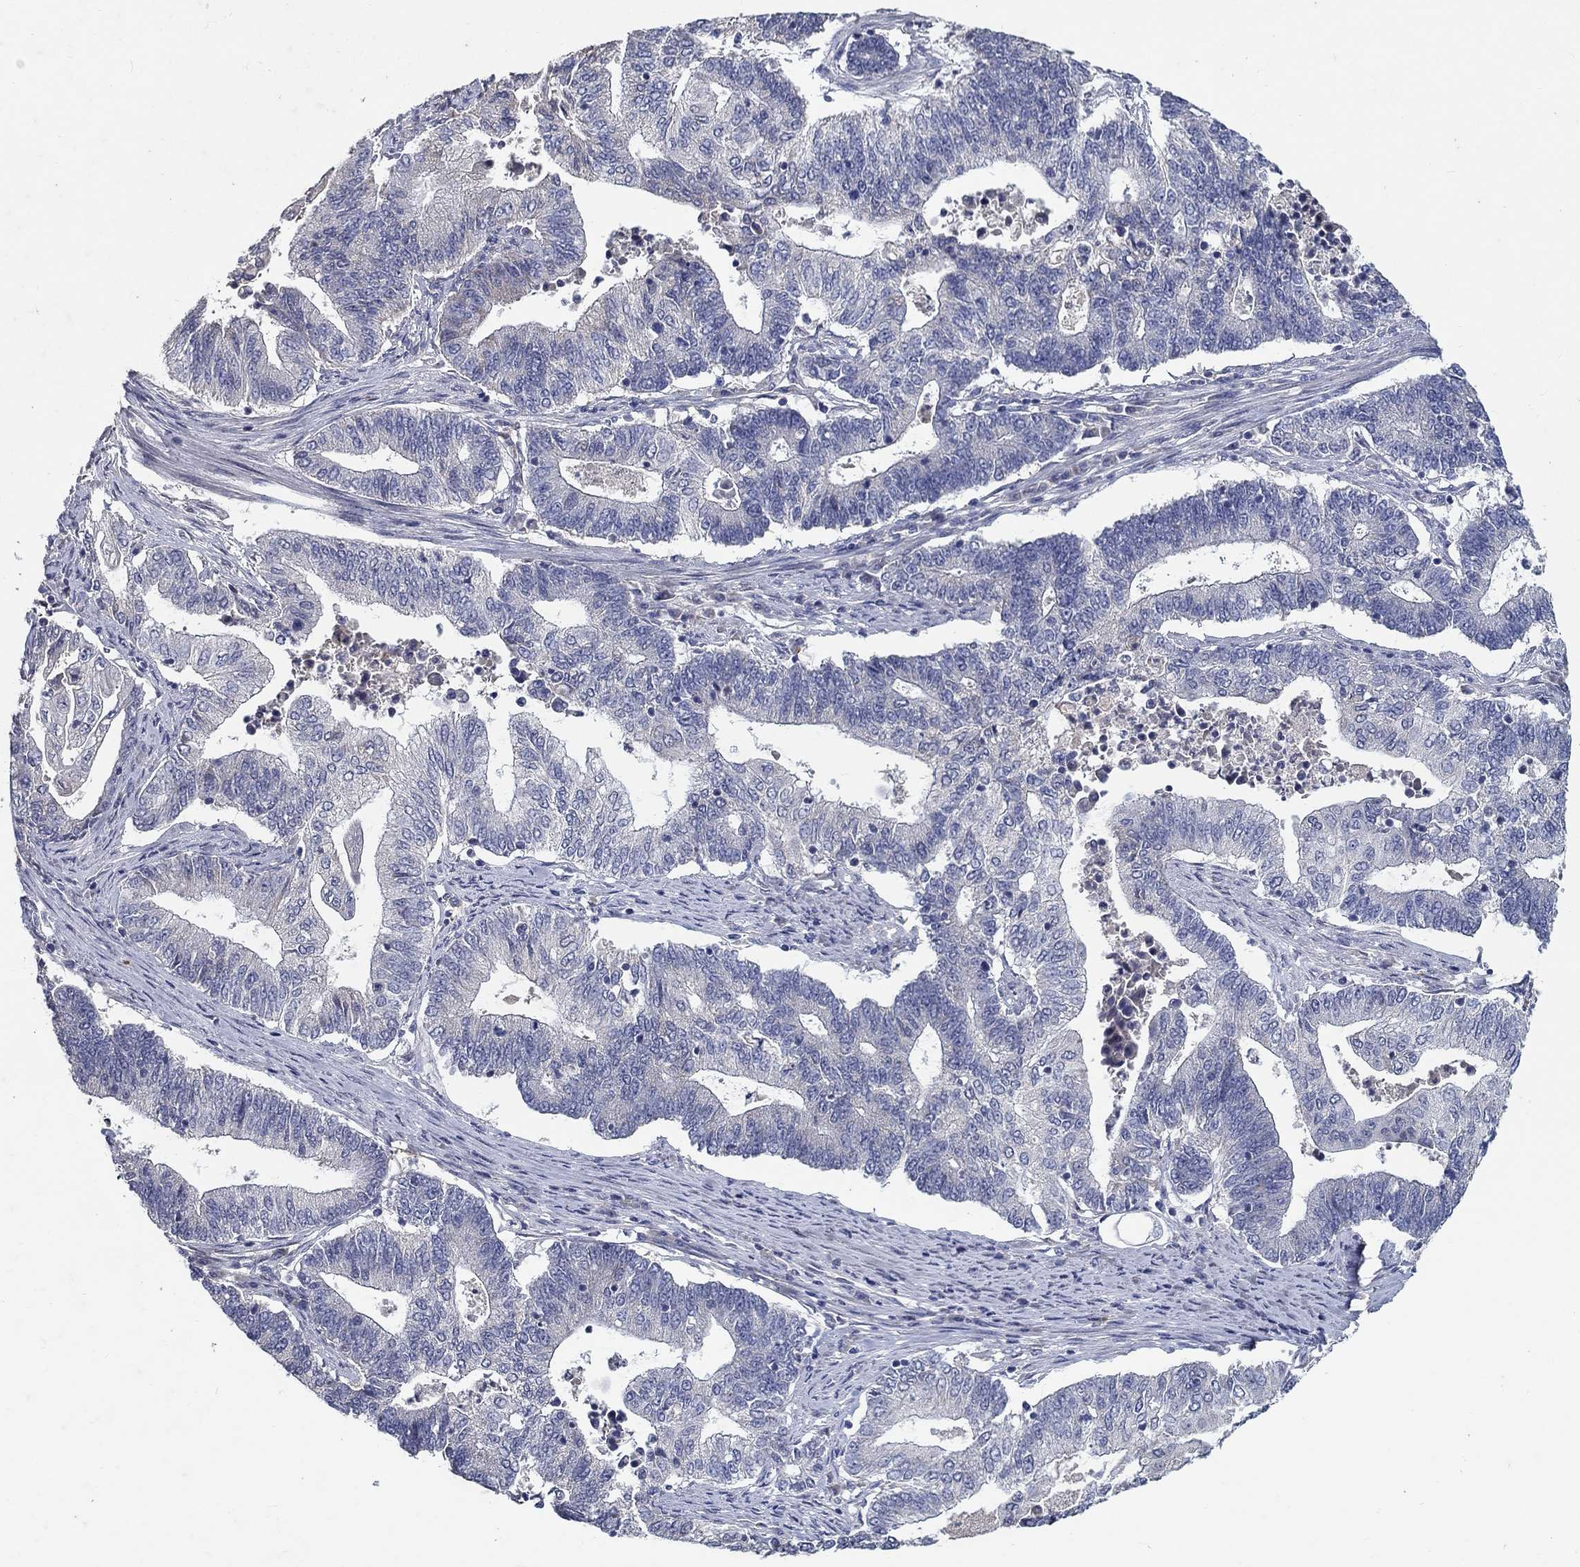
{"staining": {"intensity": "negative", "quantity": "none", "location": "none"}, "tissue": "endometrial cancer", "cell_type": "Tumor cells", "image_type": "cancer", "snomed": [{"axis": "morphology", "description": "Adenocarcinoma, NOS"}, {"axis": "topography", "description": "Uterus"}, {"axis": "topography", "description": "Endometrium"}], "caption": "Protein analysis of endometrial adenocarcinoma exhibits no significant staining in tumor cells. (DAB (3,3'-diaminobenzidine) immunohistochemistry visualized using brightfield microscopy, high magnification).", "gene": "PROZ", "patient": {"sex": "female", "age": 54}}